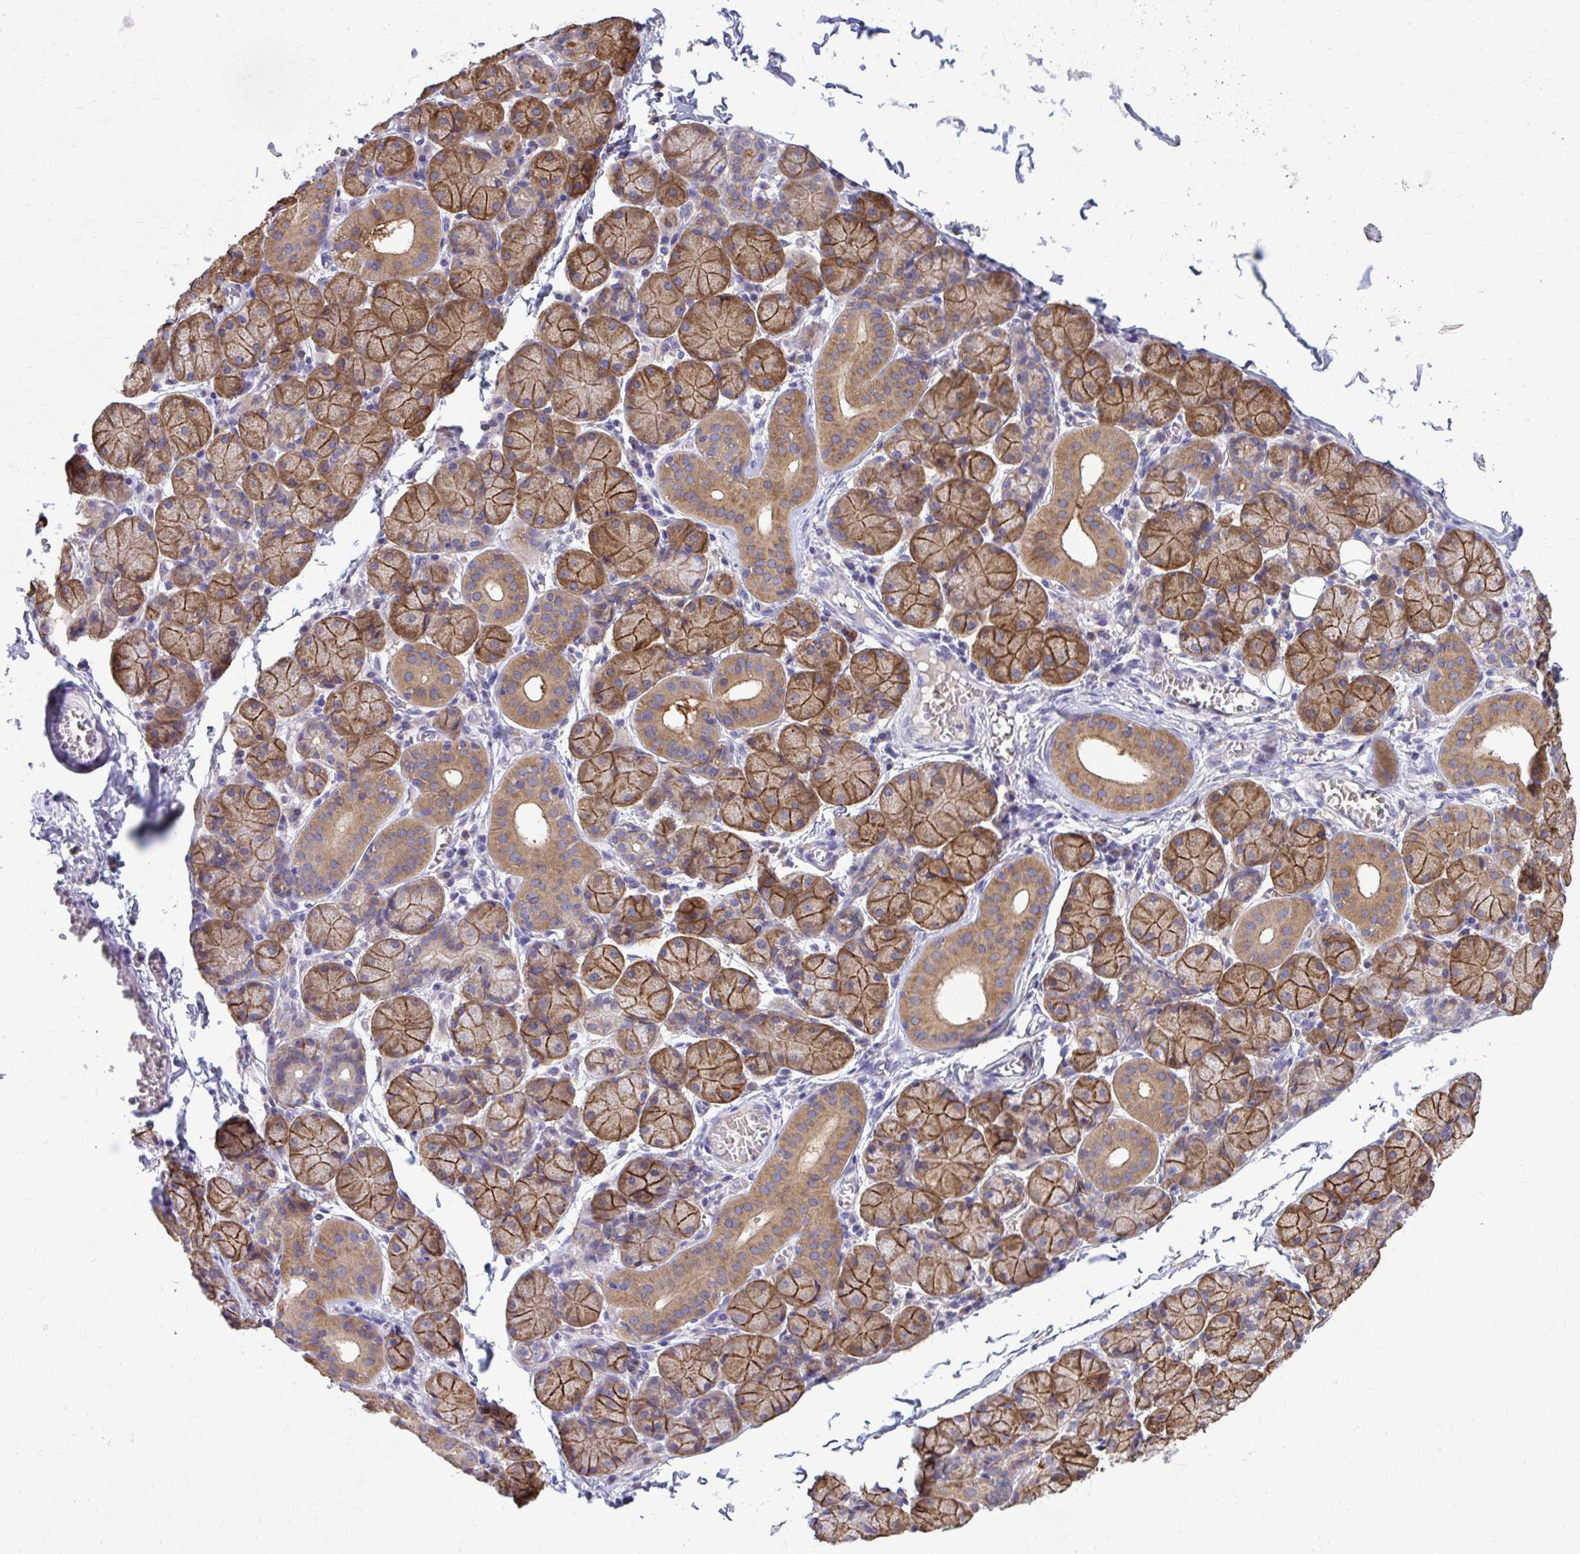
{"staining": {"intensity": "strong", "quantity": ">75%", "location": "cytoplasmic/membranous"}, "tissue": "salivary gland", "cell_type": "Glandular cells", "image_type": "normal", "snomed": [{"axis": "morphology", "description": "Normal tissue, NOS"}, {"axis": "topography", "description": "Salivary gland"}], "caption": "Immunohistochemical staining of normal salivary gland exhibits high levels of strong cytoplasmic/membranous staining in approximately >75% of glandular cells.", "gene": "EPB41L1", "patient": {"sex": "female", "age": 24}}